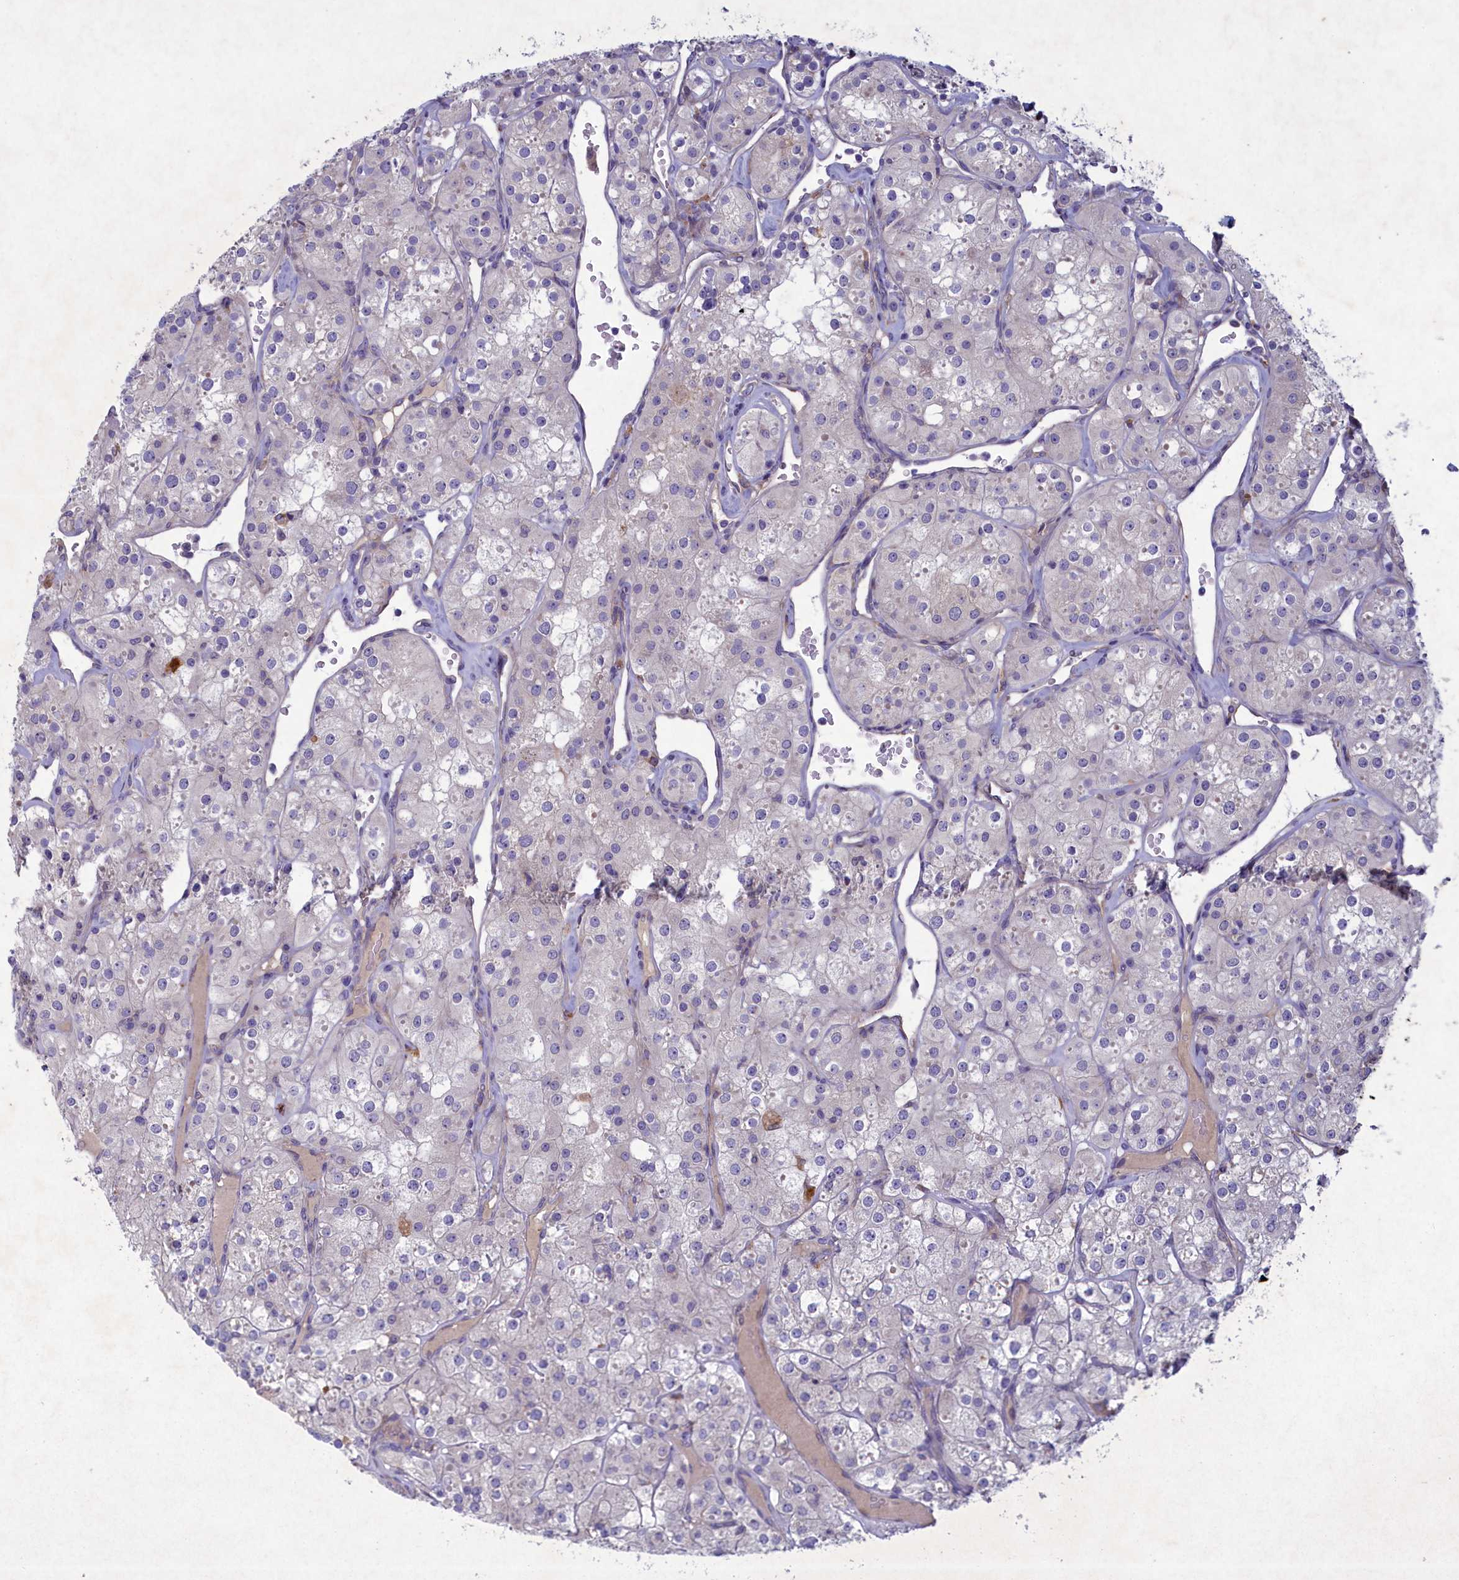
{"staining": {"intensity": "negative", "quantity": "none", "location": "none"}, "tissue": "renal cancer", "cell_type": "Tumor cells", "image_type": "cancer", "snomed": [{"axis": "morphology", "description": "Adenocarcinoma, NOS"}, {"axis": "topography", "description": "Kidney"}], "caption": "A high-resolution photomicrograph shows immunohistochemistry (IHC) staining of renal adenocarcinoma, which exhibits no significant expression in tumor cells.", "gene": "PLEKHG6", "patient": {"sex": "male", "age": 77}}